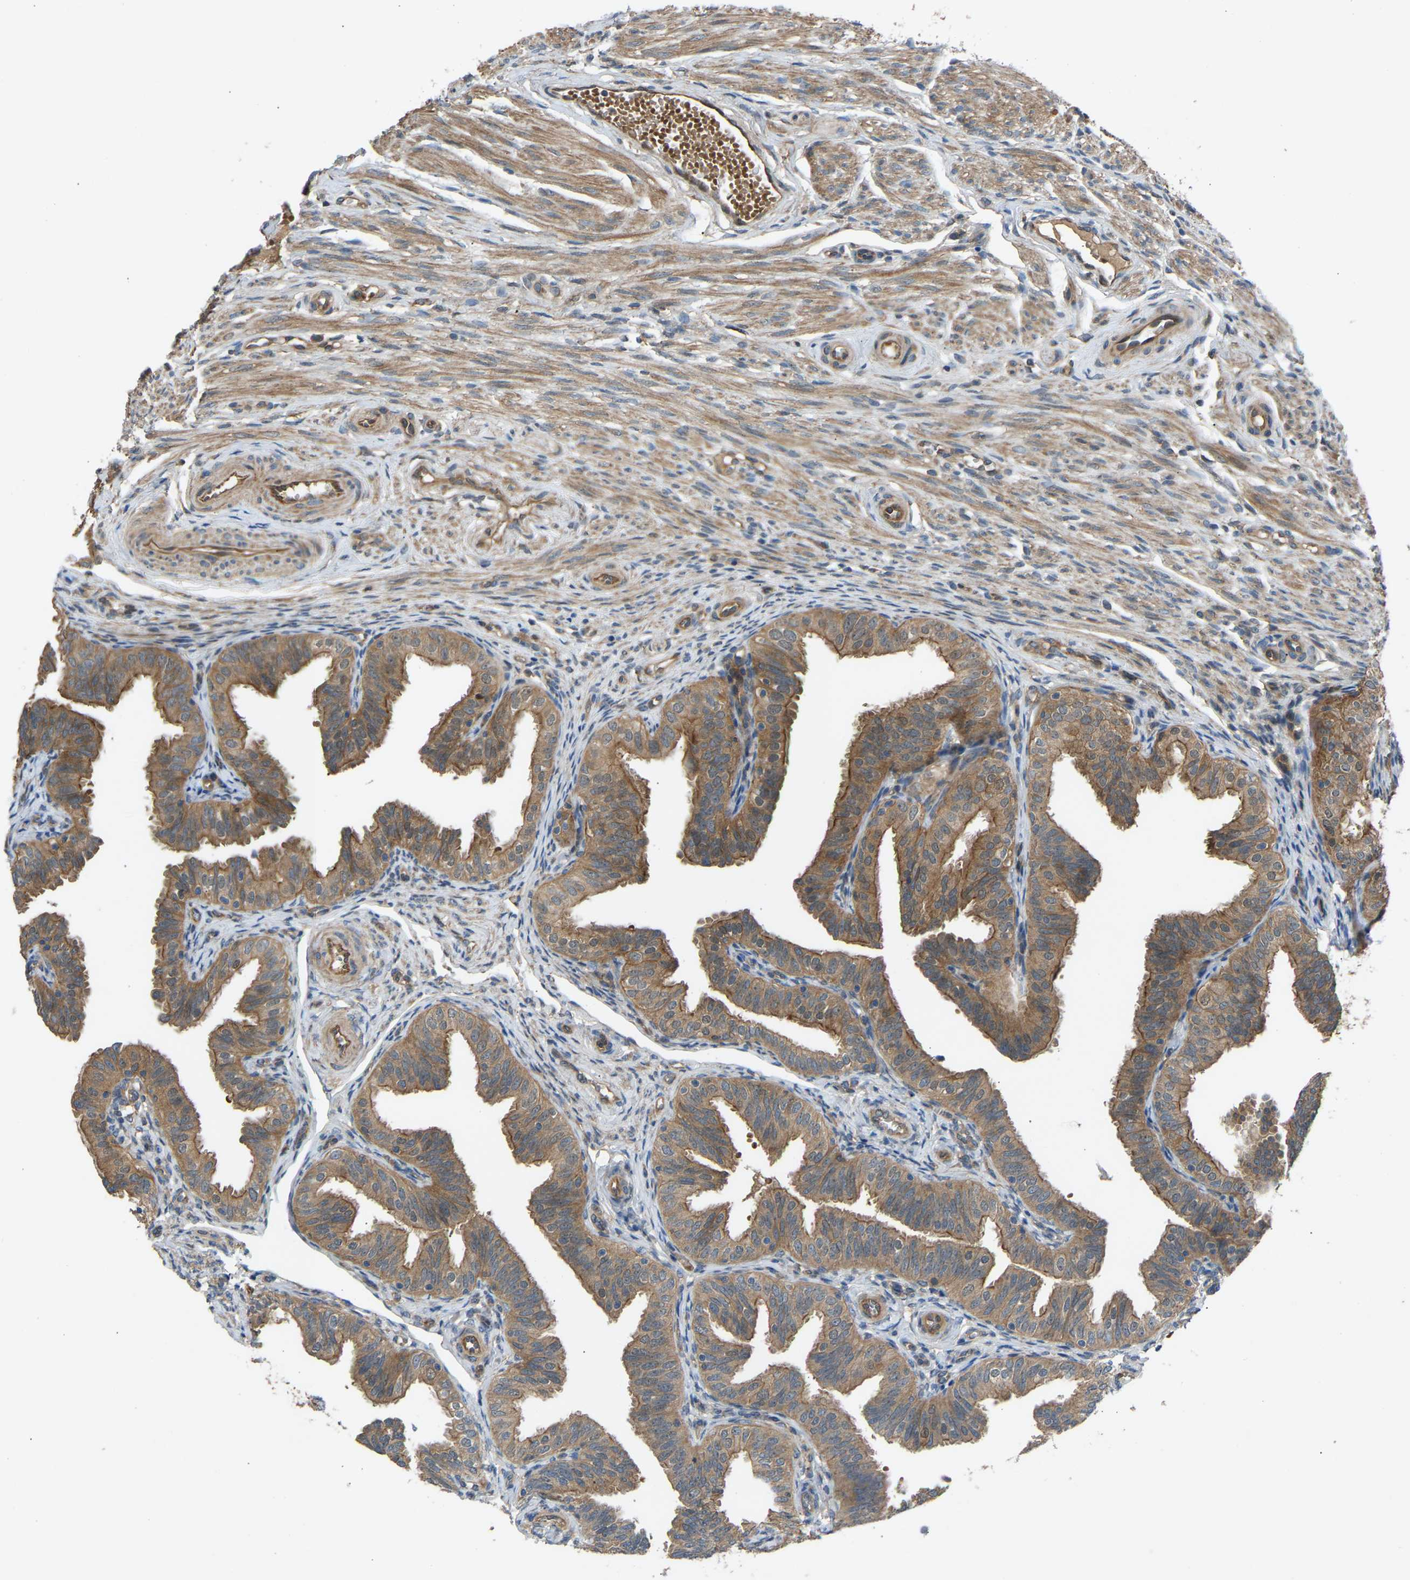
{"staining": {"intensity": "moderate", "quantity": ">75%", "location": "cytoplasmic/membranous"}, "tissue": "fallopian tube", "cell_type": "Glandular cells", "image_type": "normal", "snomed": [{"axis": "morphology", "description": "Normal tissue, NOS"}, {"axis": "topography", "description": "Fallopian tube"}], "caption": "Fallopian tube stained with IHC shows moderate cytoplasmic/membranous staining in about >75% of glandular cells. (brown staining indicates protein expression, while blue staining denotes nuclei).", "gene": "GAS2L1", "patient": {"sex": "female", "age": 35}}